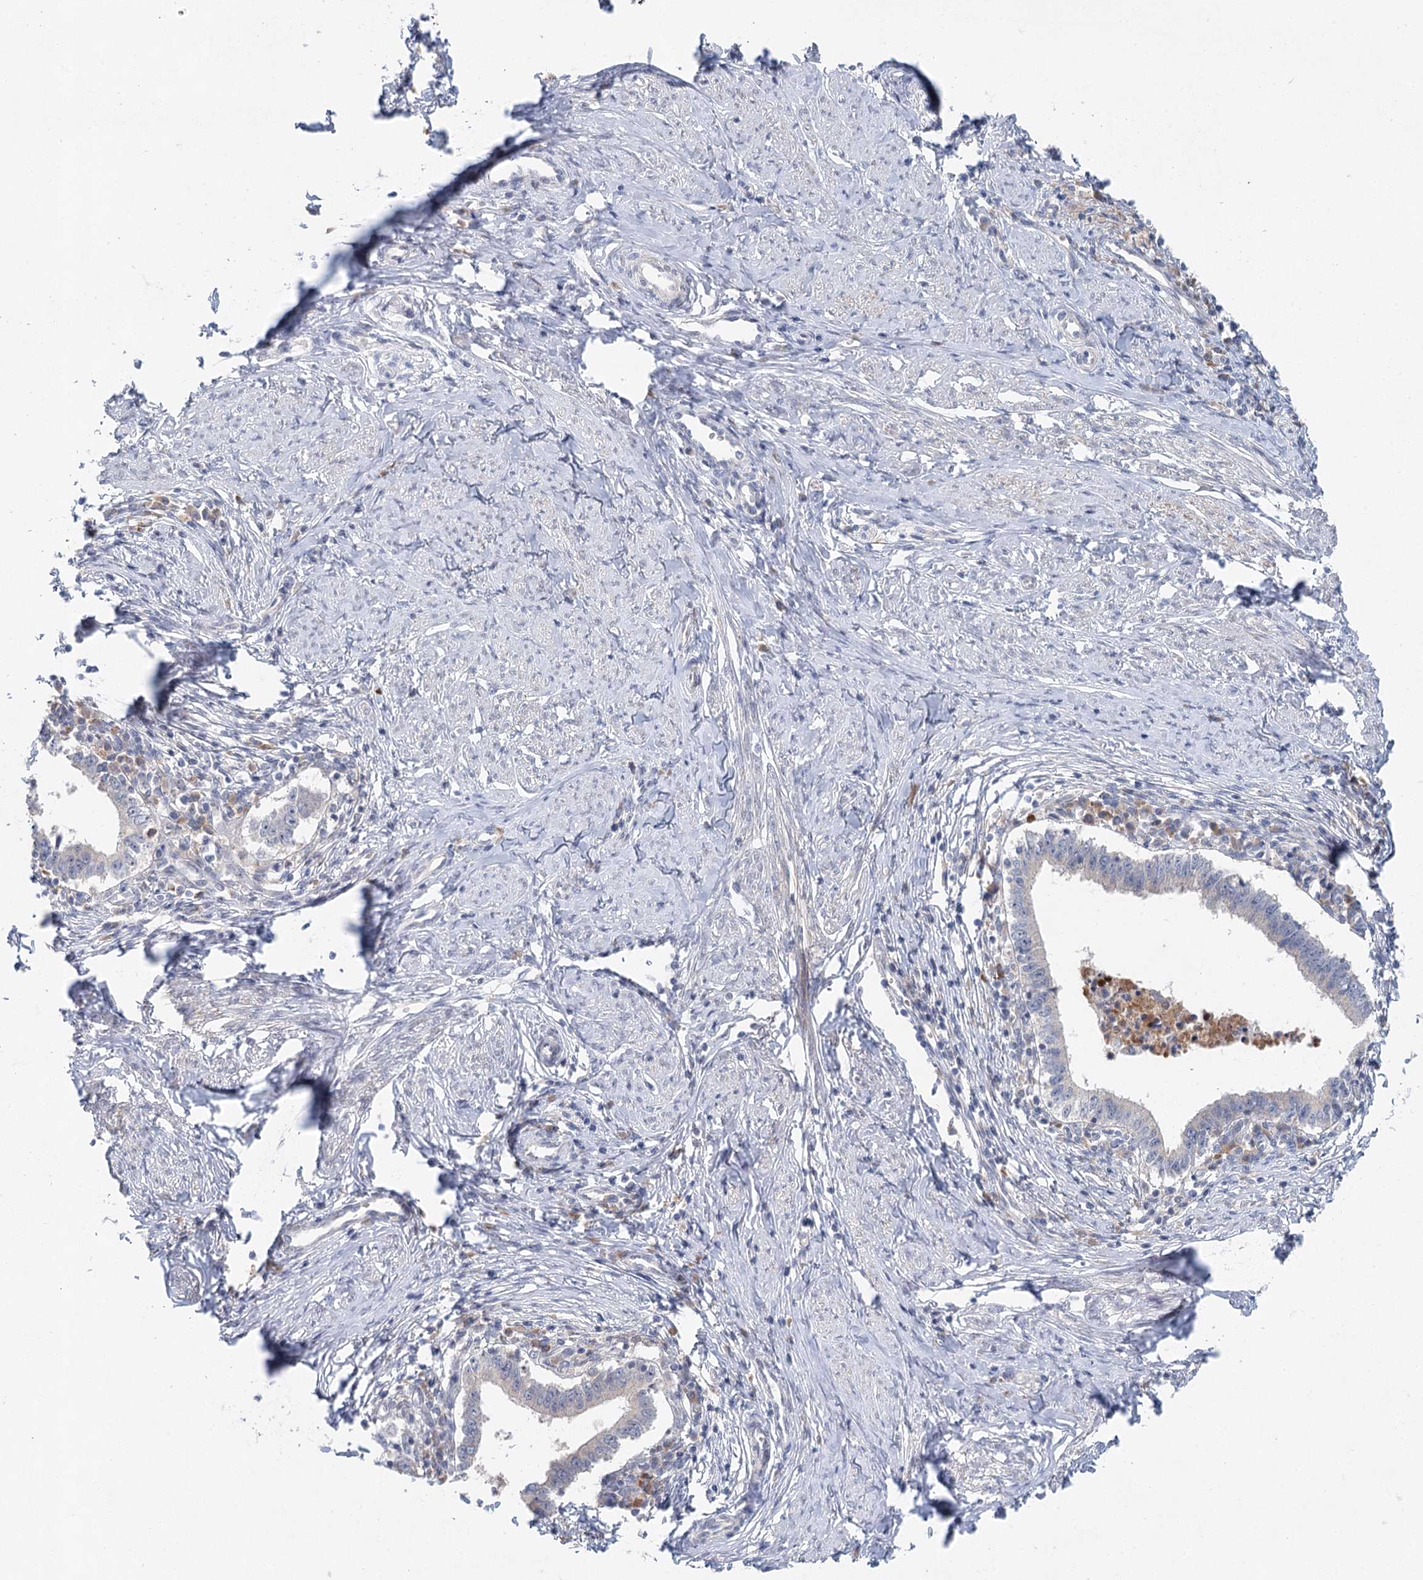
{"staining": {"intensity": "negative", "quantity": "none", "location": "none"}, "tissue": "cervical cancer", "cell_type": "Tumor cells", "image_type": "cancer", "snomed": [{"axis": "morphology", "description": "Adenocarcinoma, NOS"}, {"axis": "topography", "description": "Cervix"}], "caption": "Immunohistochemistry (IHC) photomicrograph of neoplastic tissue: human cervical adenocarcinoma stained with DAB (3,3'-diaminobenzidine) reveals no significant protein staining in tumor cells.", "gene": "BLTP1", "patient": {"sex": "female", "age": 36}}